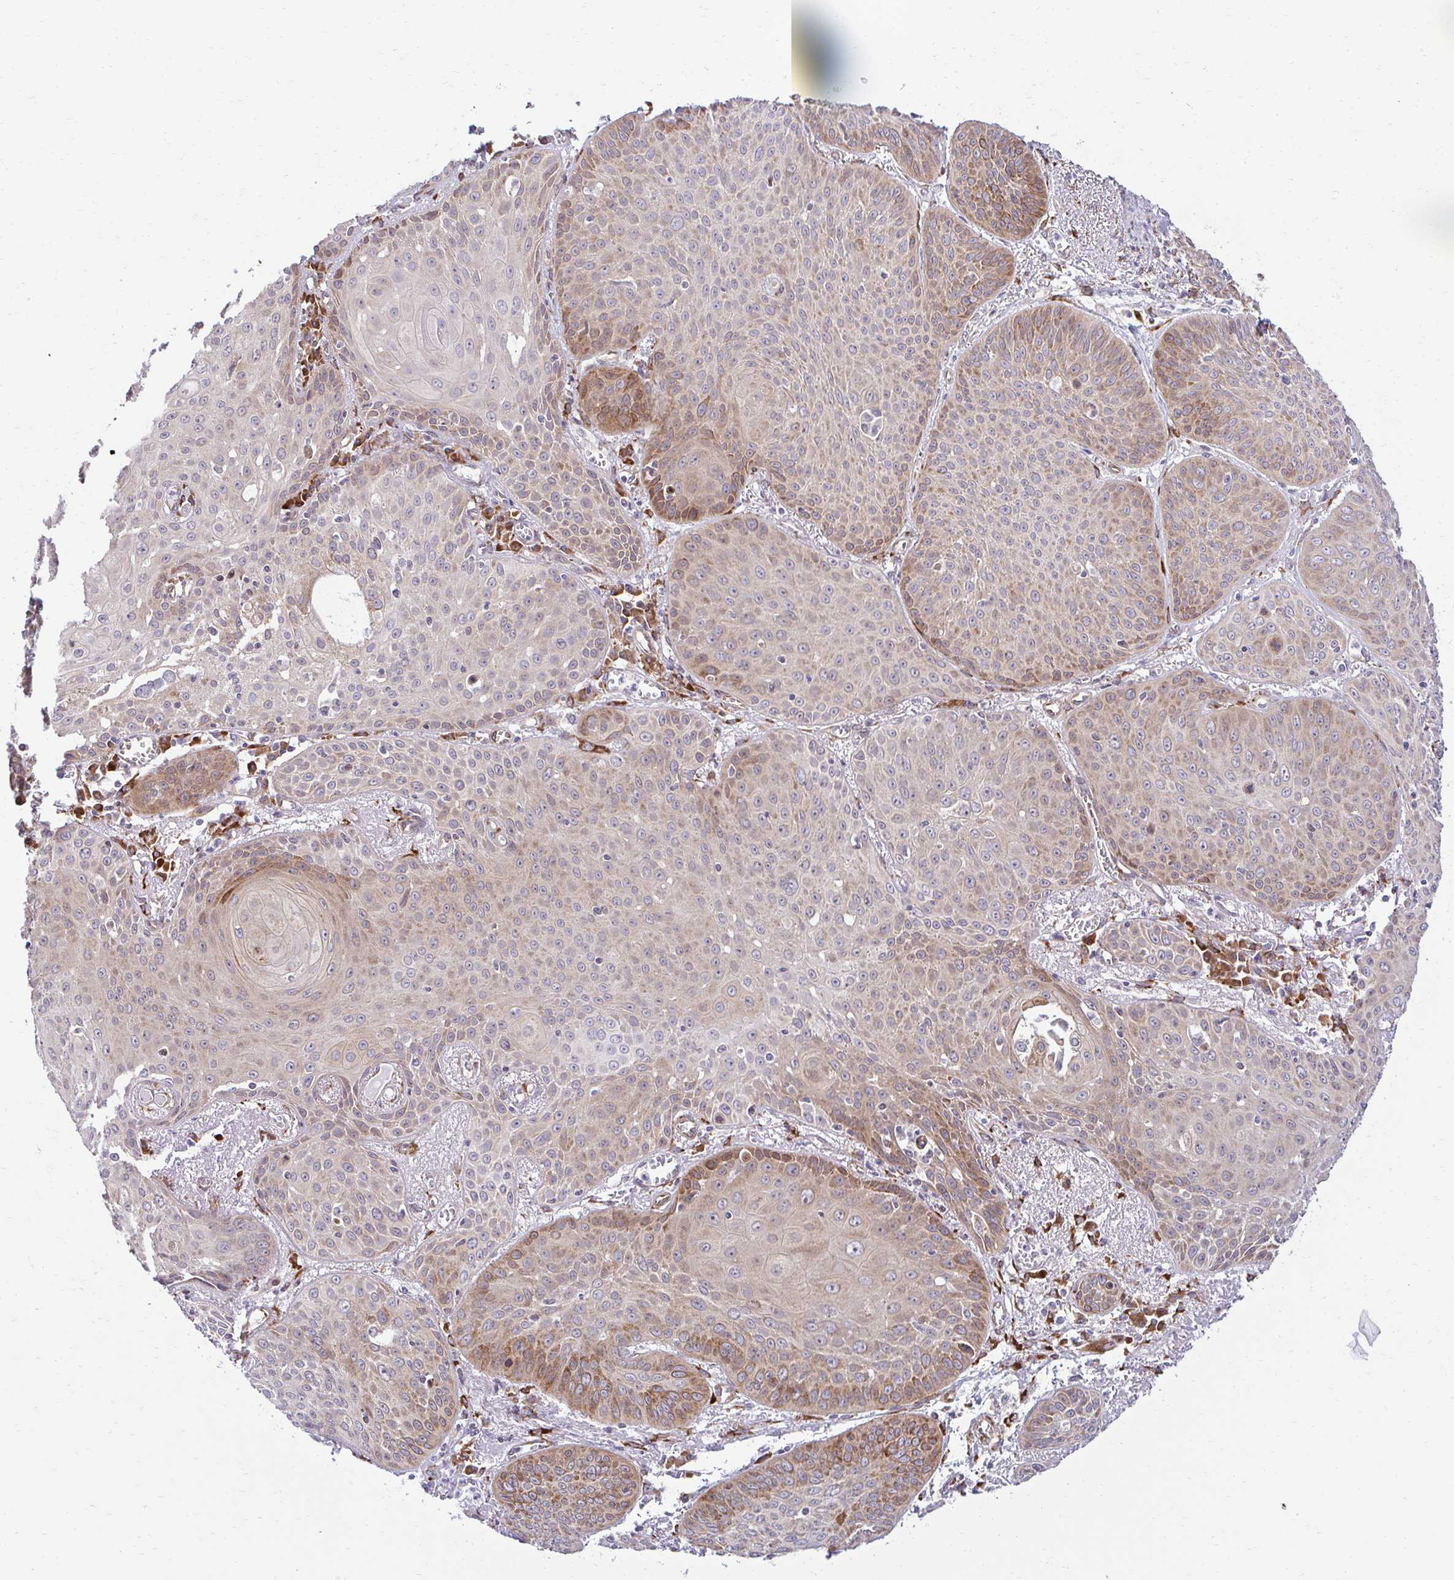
{"staining": {"intensity": "moderate", "quantity": "25%-75%", "location": "cytoplasmic/membranous"}, "tissue": "lung cancer", "cell_type": "Tumor cells", "image_type": "cancer", "snomed": [{"axis": "morphology", "description": "Squamous cell carcinoma, NOS"}, {"axis": "topography", "description": "Lung"}], "caption": "About 25%-75% of tumor cells in human lung squamous cell carcinoma reveal moderate cytoplasmic/membranous protein positivity as visualized by brown immunohistochemical staining.", "gene": "HPS1", "patient": {"sex": "male", "age": 74}}